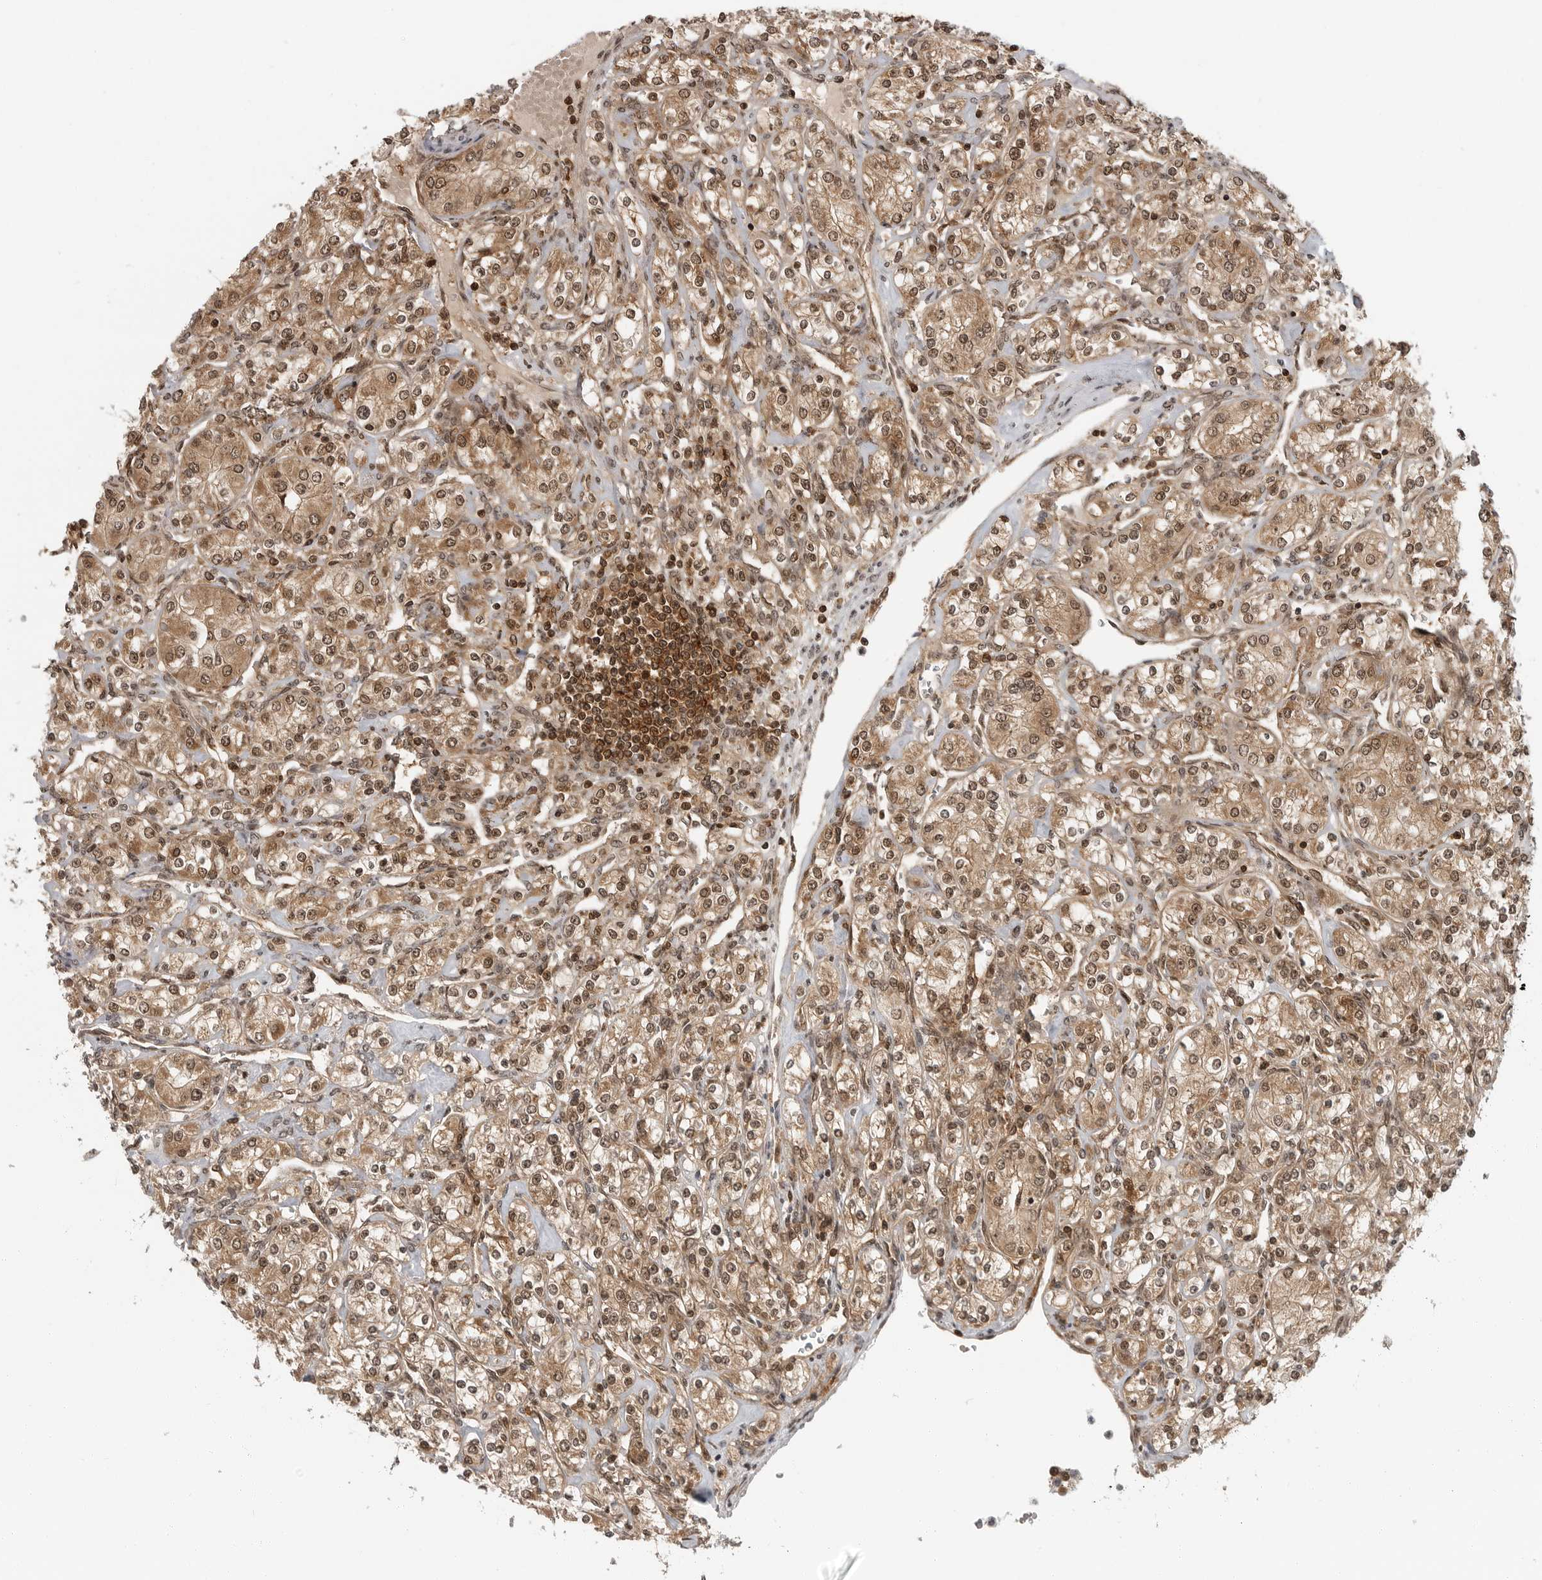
{"staining": {"intensity": "moderate", "quantity": ">75%", "location": "cytoplasmic/membranous,nuclear"}, "tissue": "renal cancer", "cell_type": "Tumor cells", "image_type": "cancer", "snomed": [{"axis": "morphology", "description": "Adenocarcinoma, NOS"}, {"axis": "topography", "description": "Kidney"}], "caption": "High-power microscopy captured an immunohistochemistry (IHC) photomicrograph of renal adenocarcinoma, revealing moderate cytoplasmic/membranous and nuclear positivity in about >75% of tumor cells.", "gene": "SZRD1", "patient": {"sex": "male", "age": 77}}